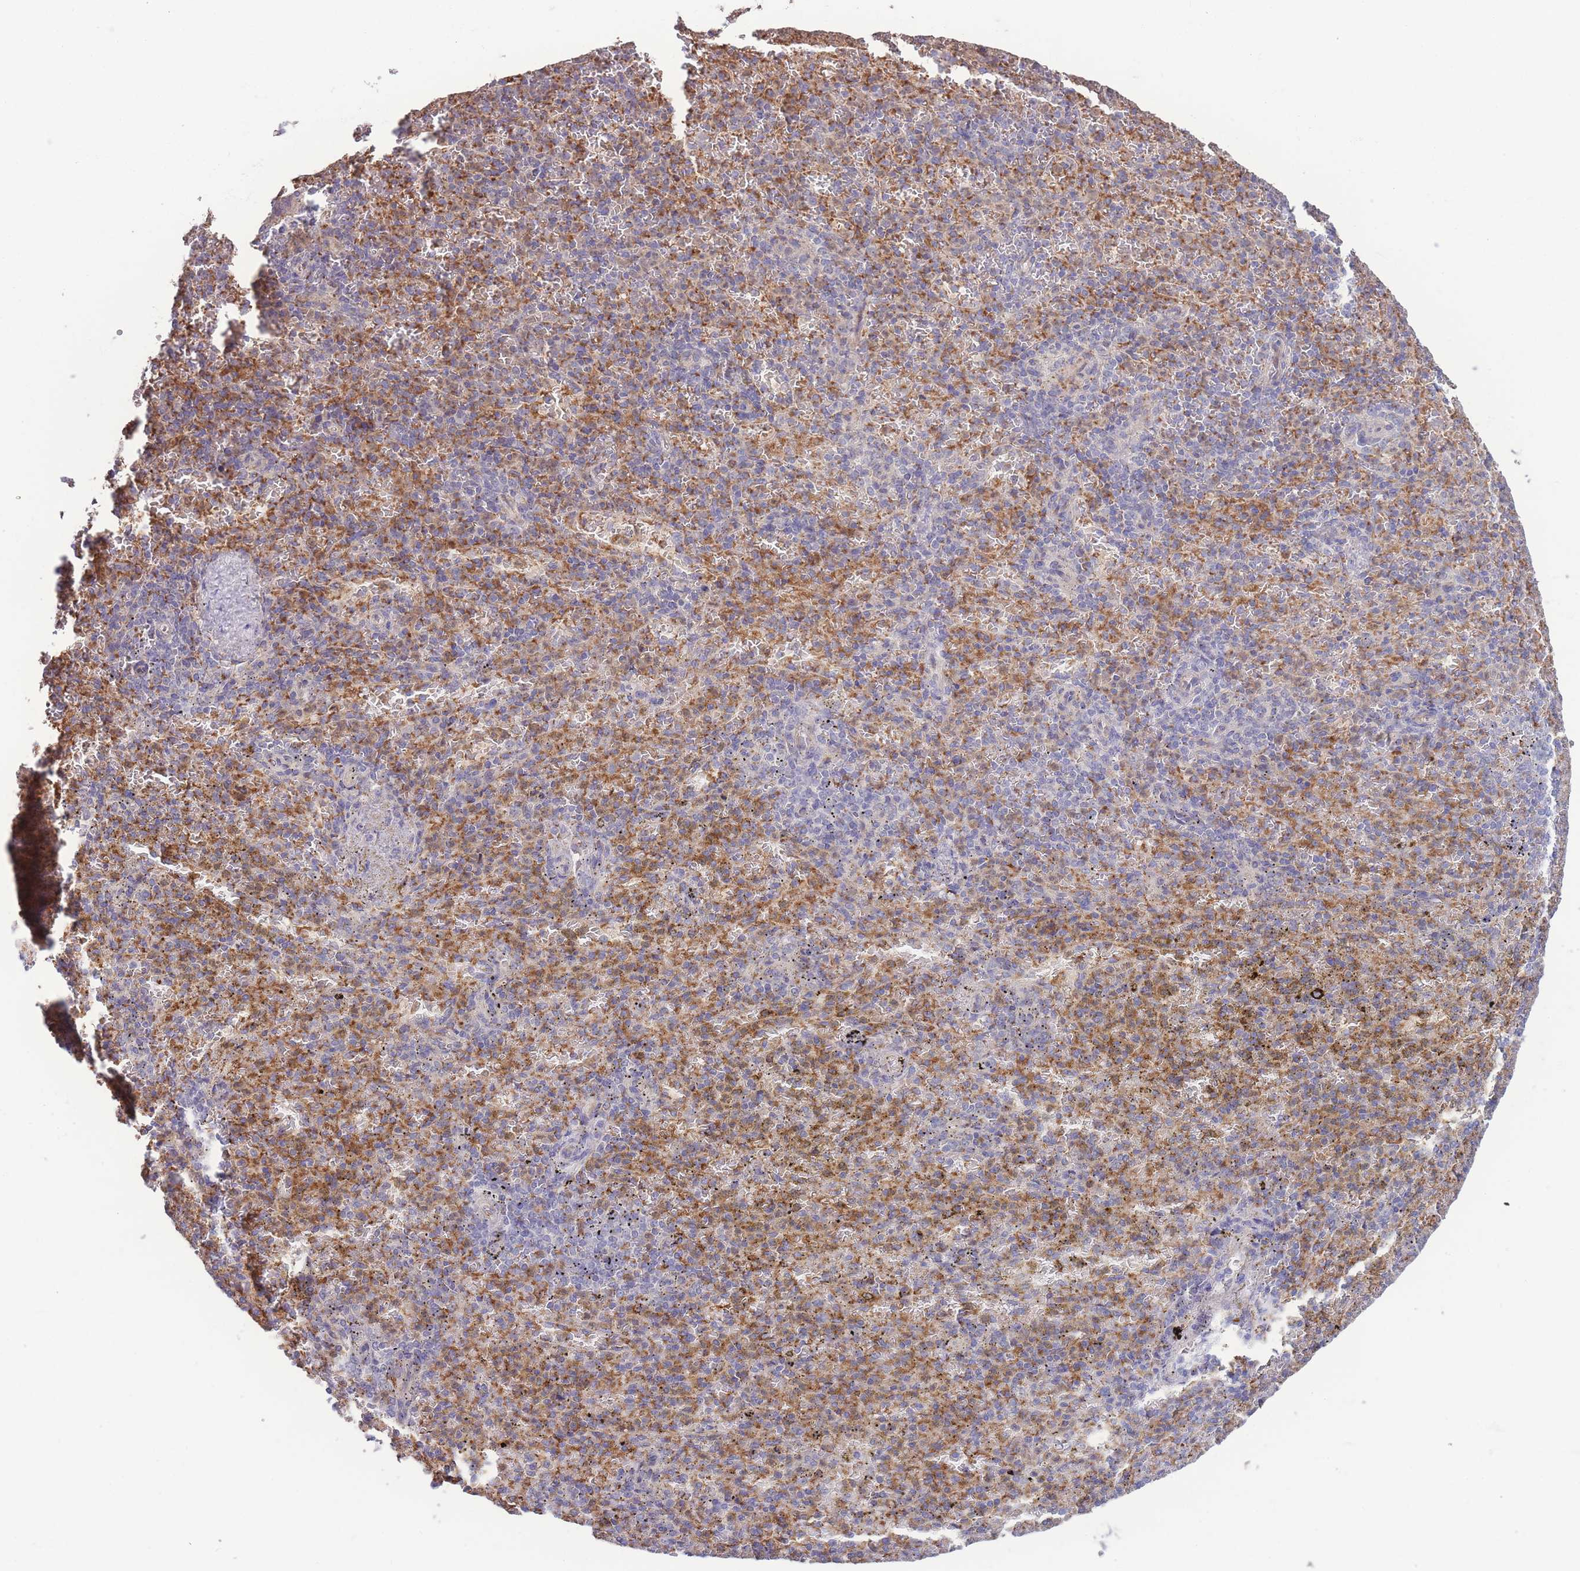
{"staining": {"intensity": "moderate", "quantity": "25%-75%", "location": "cytoplasmic/membranous"}, "tissue": "spleen", "cell_type": "Cells in red pulp", "image_type": "normal", "snomed": [{"axis": "morphology", "description": "Normal tissue, NOS"}, {"axis": "topography", "description": "Spleen"}], "caption": "Spleen stained with DAB (3,3'-diaminobenzidine) immunohistochemistry (IHC) displays medium levels of moderate cytoplasmic/membranous staining in approximately 25%-75% of cells in red pulp. The staining is performed using DAB brown chromogen to label protein expression. The nuclei are counter-stained blue using hematoxylin.", "gene": "STEAP3", "patient": {"sex": "female", "age": 74}}